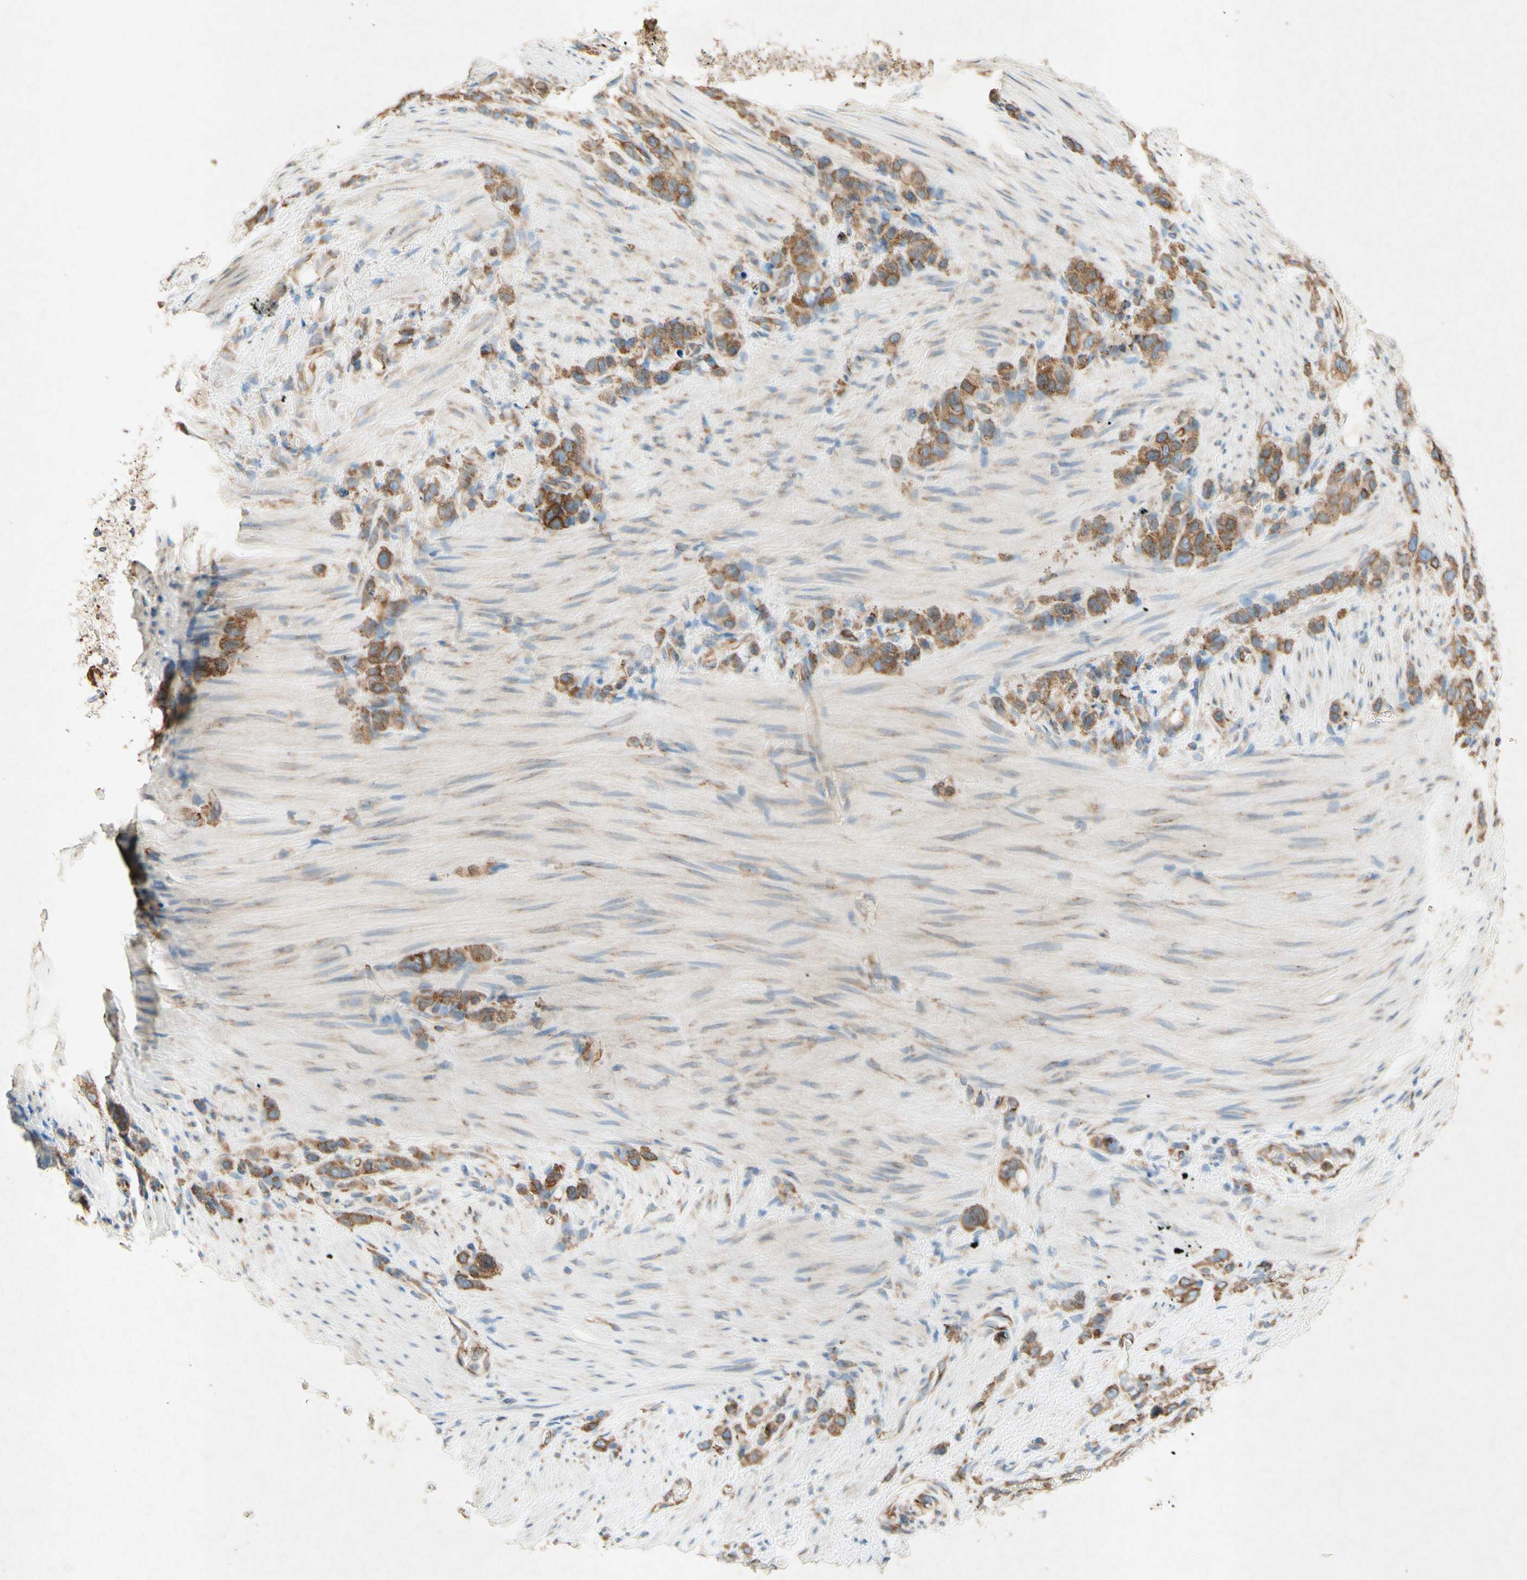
{"staining": {"intensity": "moderate", "quantity": ">75%", "location": "cytoplasmic/membranous"}, "tissue": "stomach cancer", "cell_type": "Tumor cells", "image_type": "cancer", "snomed": [{"axis": "morphology", "description": "Adenocarcinoma, NOS"}, {"axis": "morphology", "description": "Adenocarcinoma, High grade"}, {"axis": "topography", "description": "Stomach, upper"}, {"axis": "topography", "description": "Stomach, lower"}], "caption": "This image displays immunohistochemistry staining of human adenocarcinoma (high-grade) (stomach), with medium moderate cytoplasmic/membranous expression in about >75% of tumor cells.", "gene": "PABPC1", "patient": {"sex": "female", "age": 65}}